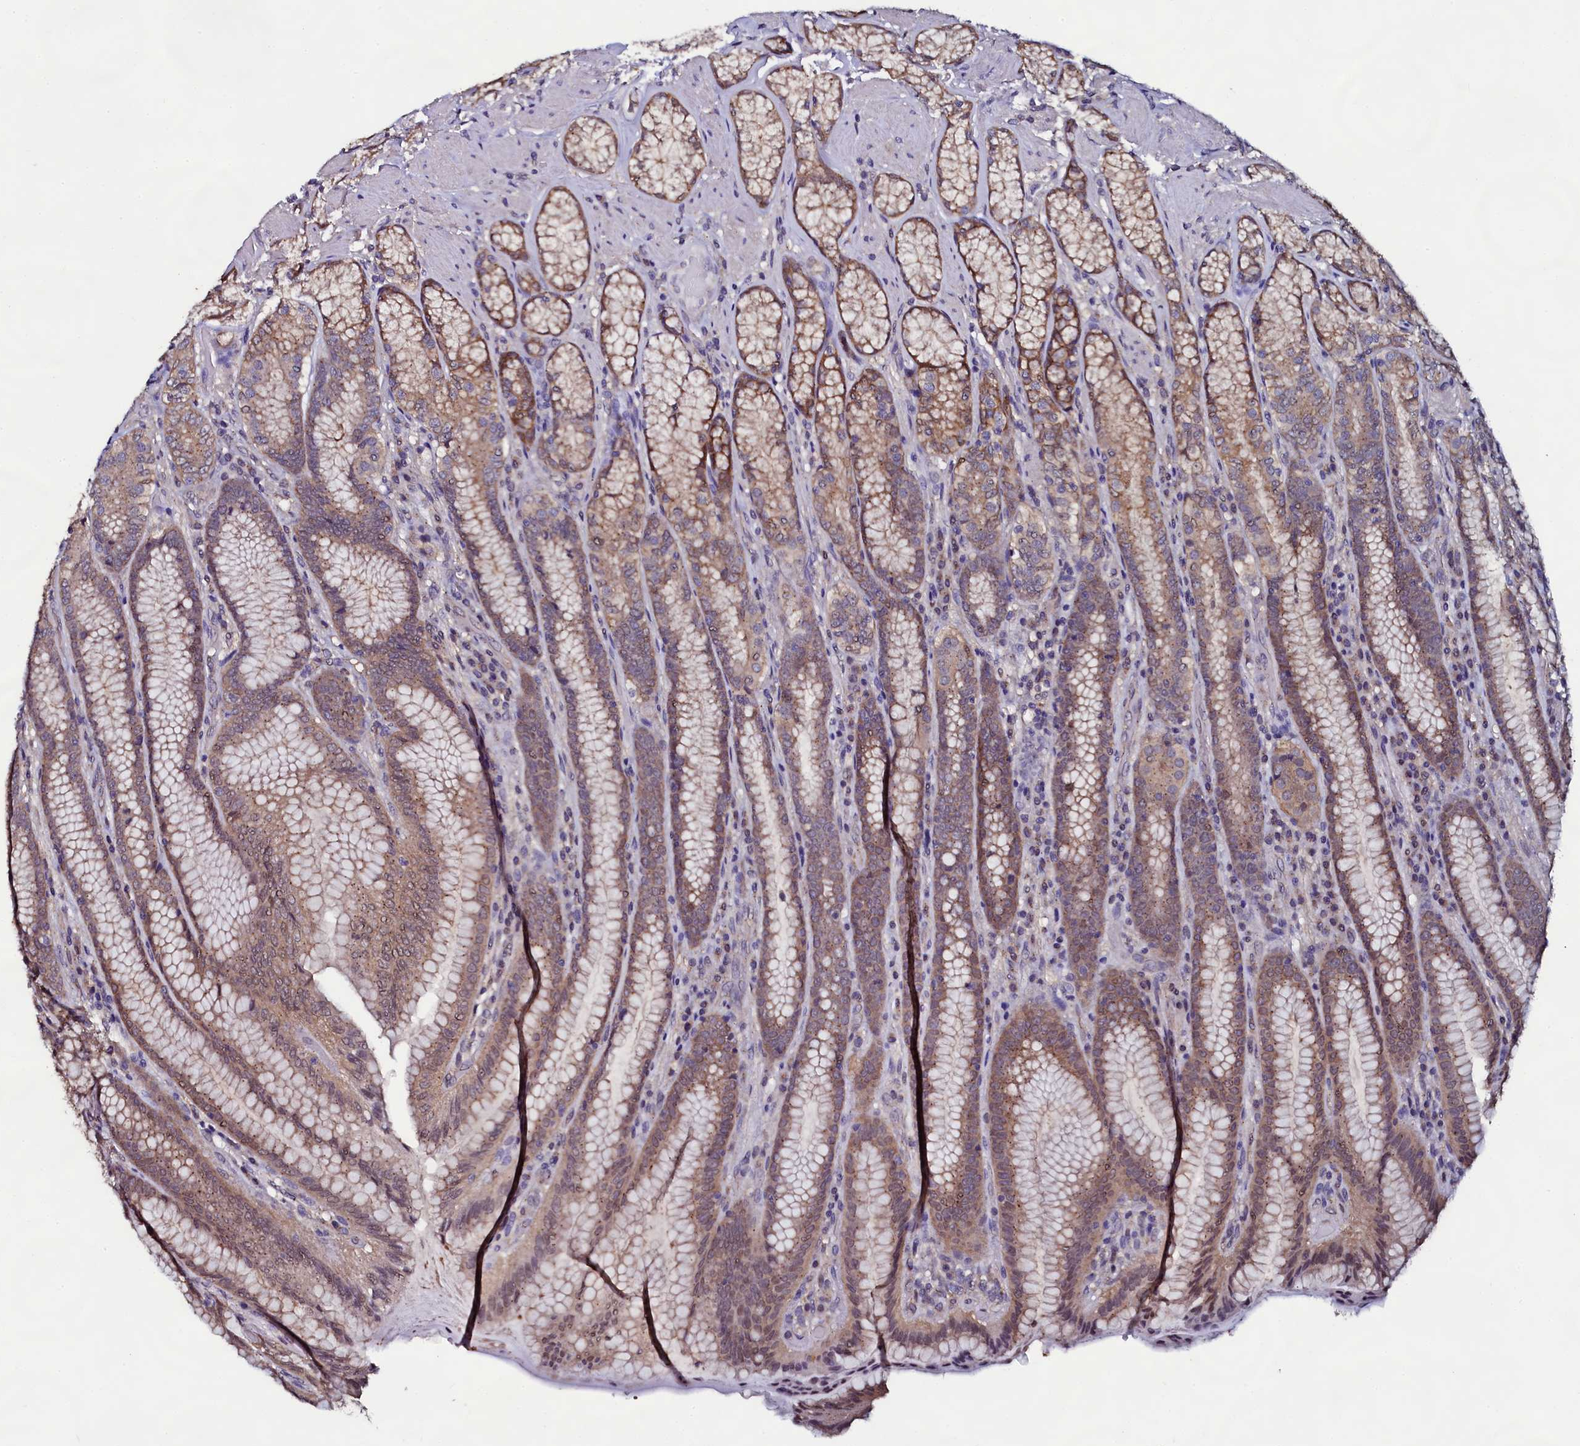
{"staining": {"intensity": "moderate", "quantity": ">75%", "location": "cytoplasmic/membranous,nuclear"}, "tissue": "stomach", "cell_type": "Glandular cells", "image_type": "normal", "snomed": [{"axis": "morphology", "description": "Normal tissue, NOS"}, {"axis": "topography", "description": "Stomach, upper"}, {"axis": "topography", "description": "Stomach, lower"}], "caption": "This photomicrograph demonstrates immunohistochemistry (IHC) staining of benign human stomach, with medium moderate cytoplasmic/membranous,nuclear expression in about >75% of glandular cells.", "gene": "USPL1", "patient": {"sex": "female", "age": 76}}